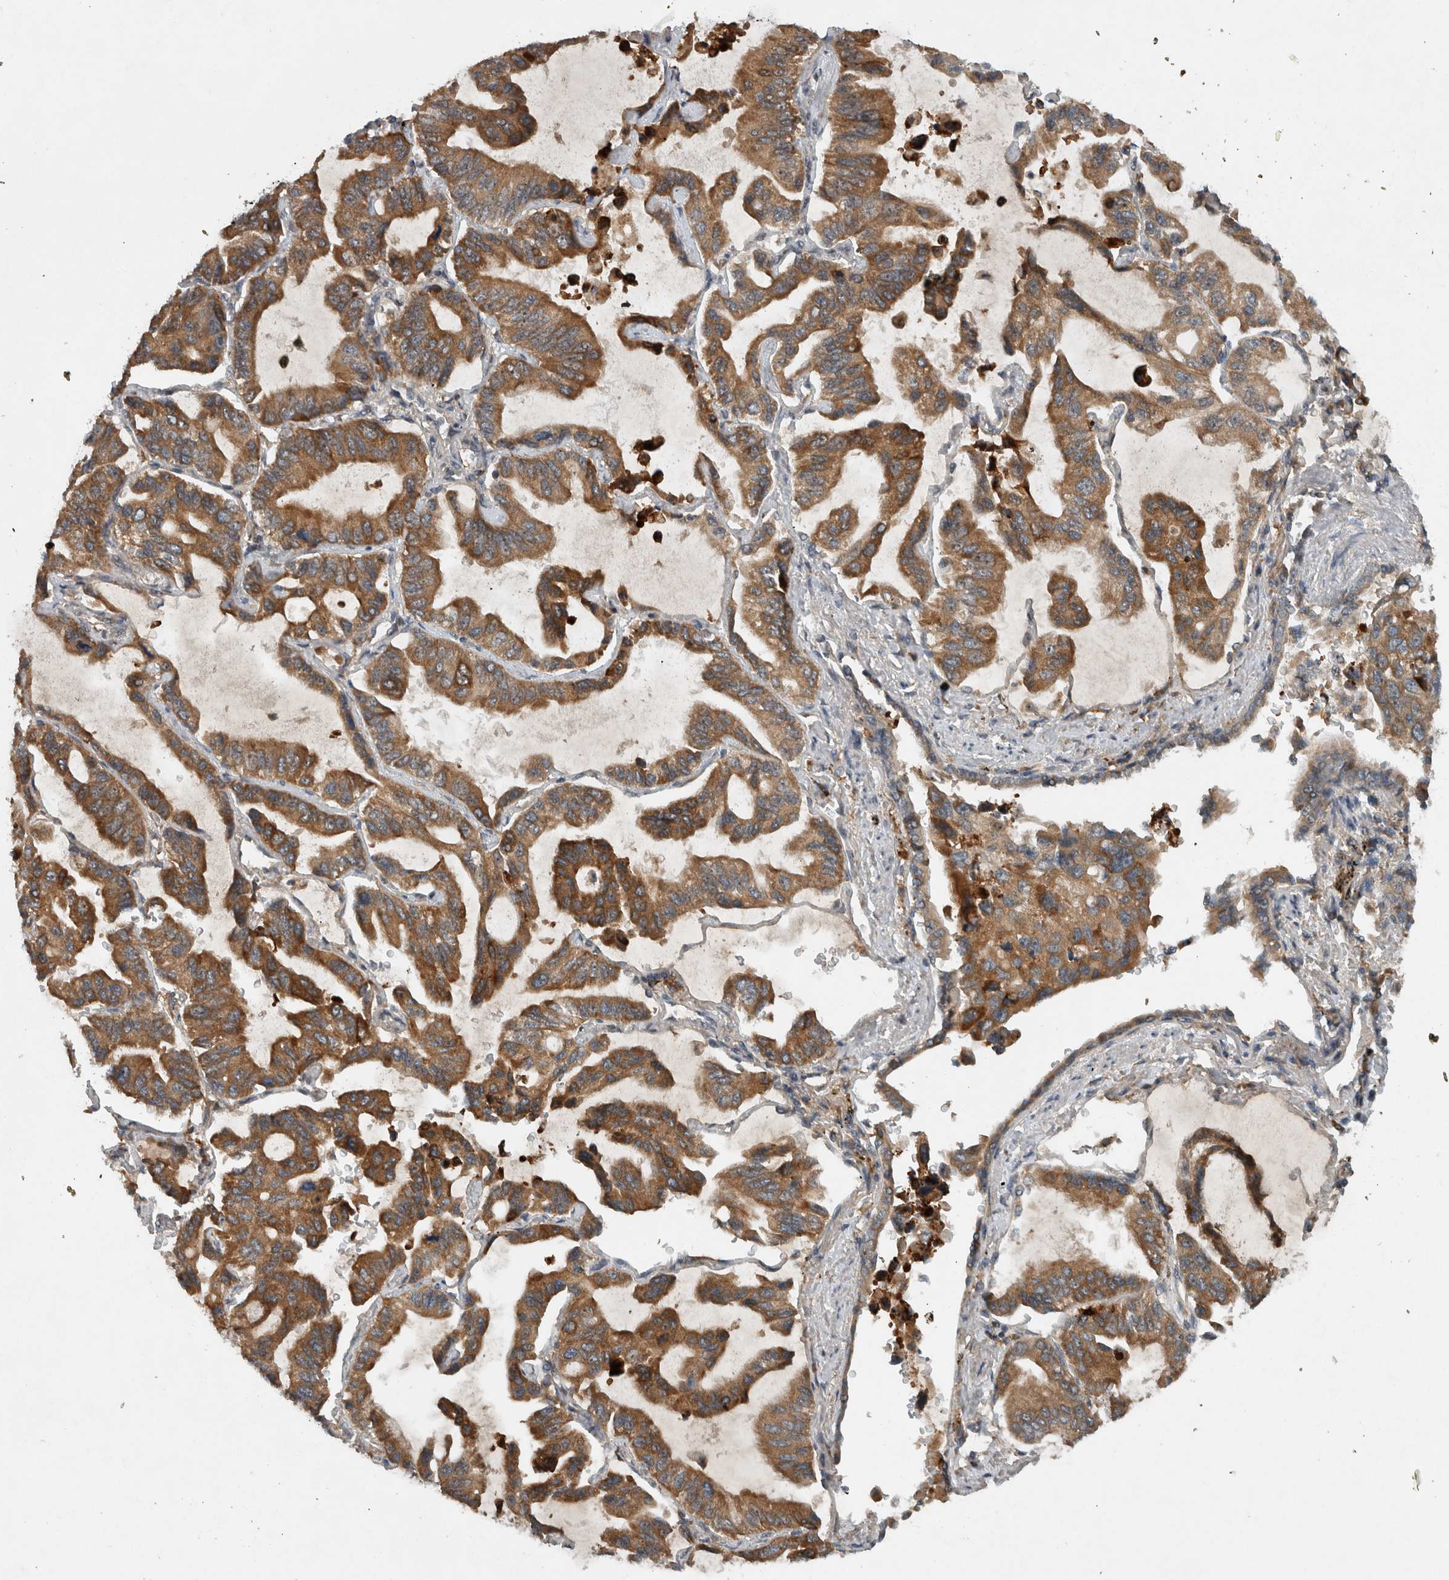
{"staining": {"intensity": "moderate", "quantity": ">75%", "location": "cytoplasmic/membranous"}, "tissue": "lung cancer", "cell_type": "Tumor cells", "image_type": "cancer", "snomed": [{"axis": "morphology", "description": "Adenocarcinoma, NOS"}, {"axis": "topography", "description": "Lung"}], "caption": "Lung cancer (adenocarcinoma) tissue shows moderate cytoplasmic/membranous positivity in approximately >75% of tumor cells, visualized by immunohistochemistry.", "gene": "GPR137B", "patient": {"sex": "male", "age": 64}}